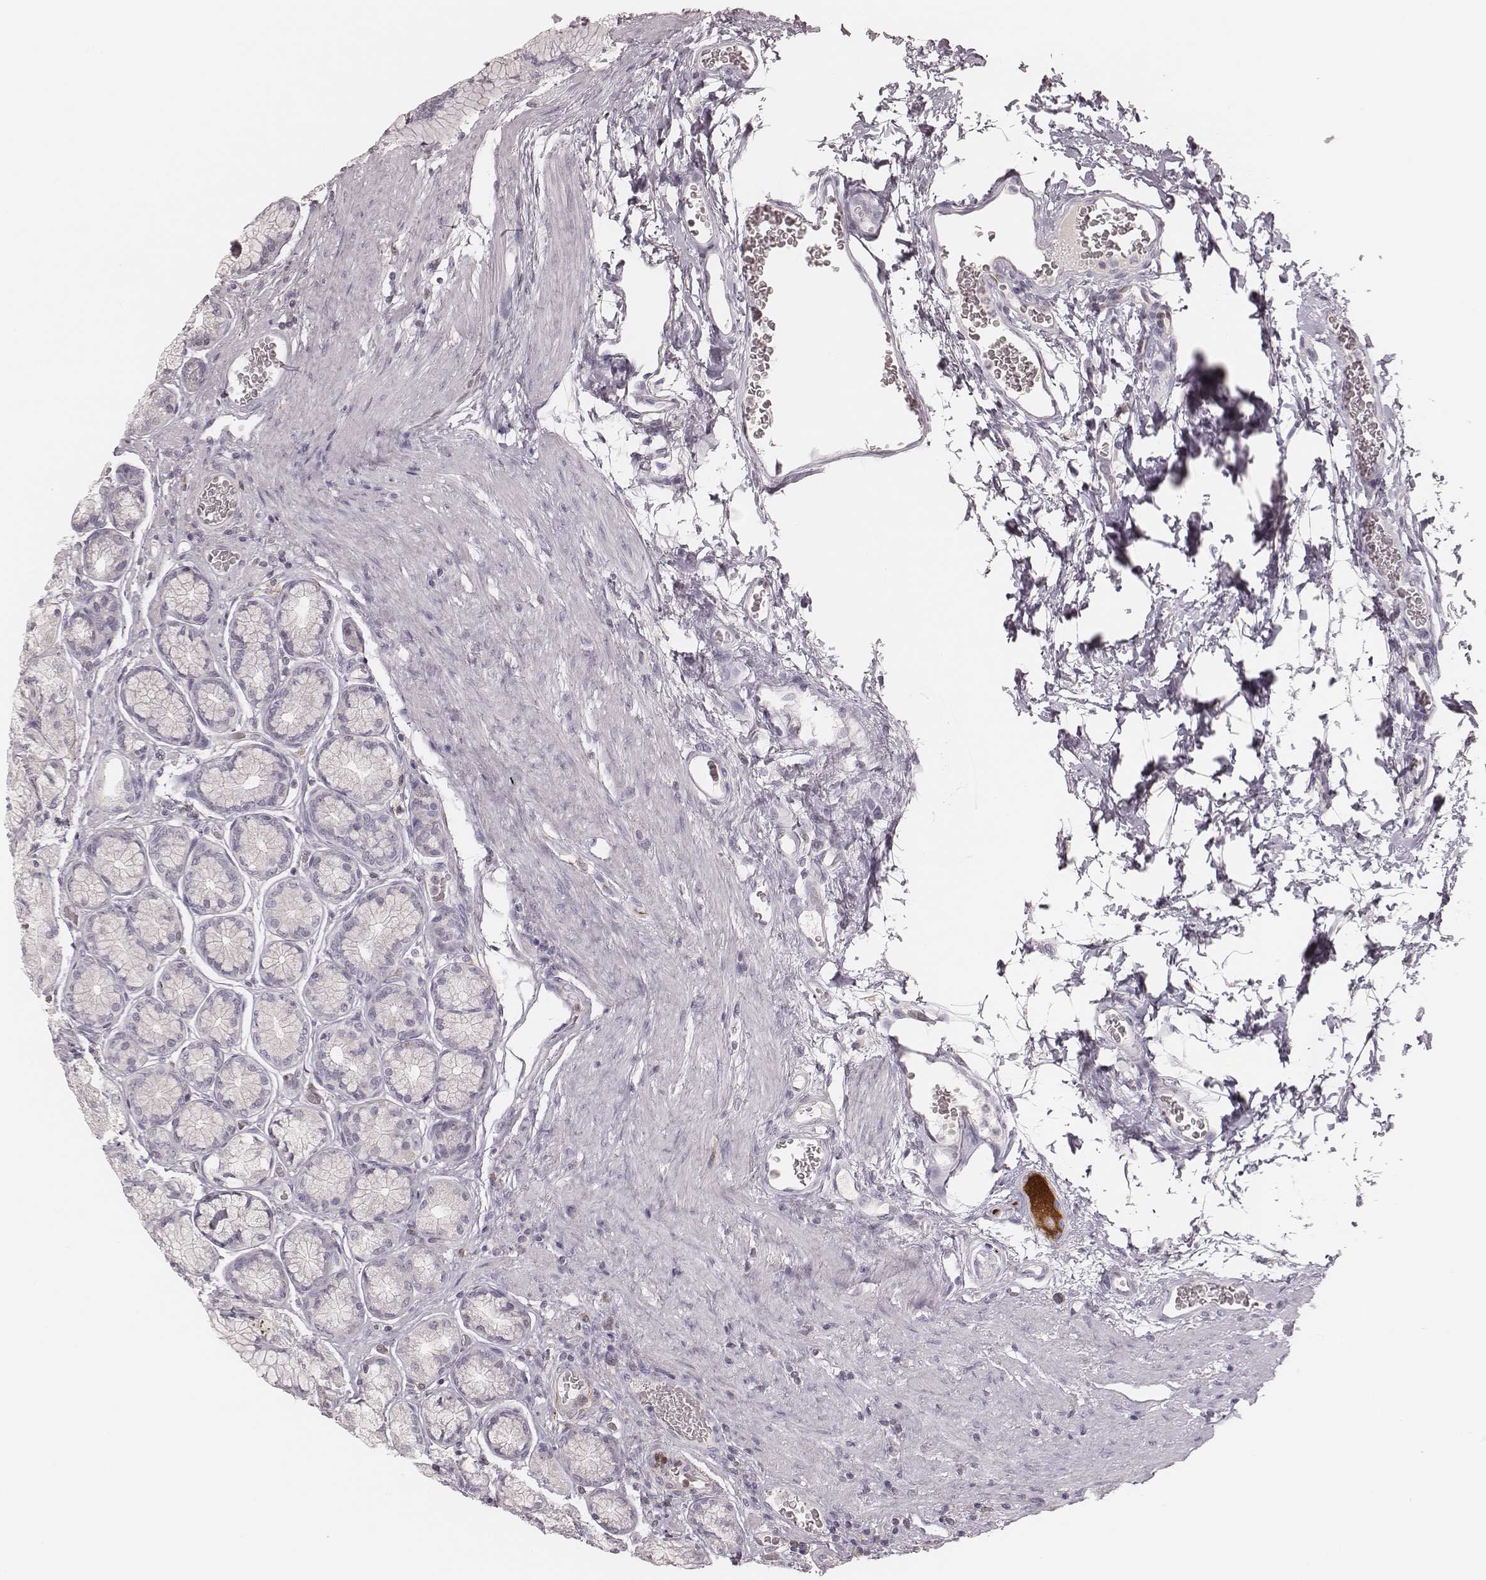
{"staining": {"intensity": "negative", "quantity": "none", "location": "none"}, "tissue": "stomach", "cell_type": "Glandular cells", "image_type": "normal", "snomed": [{"axis": "morphology", "description": "Normal tissue, NOS"}, {"axis": "morphology", "description": "Adenocarcinoma, NOS"}, {"axis": "morphology", "description": "Adenocarcinoma, High grade"}, {"axis": "topography", "description": "Stomach, upper"}, {"axis": "topography", "description": "Stomach"}], "caption": "Human stomach stained for a protein using immunohistochemistry reveals no staining in glandular cells.", "gene": "MSX1", "patient": {"sex": "female", "age": 65}}